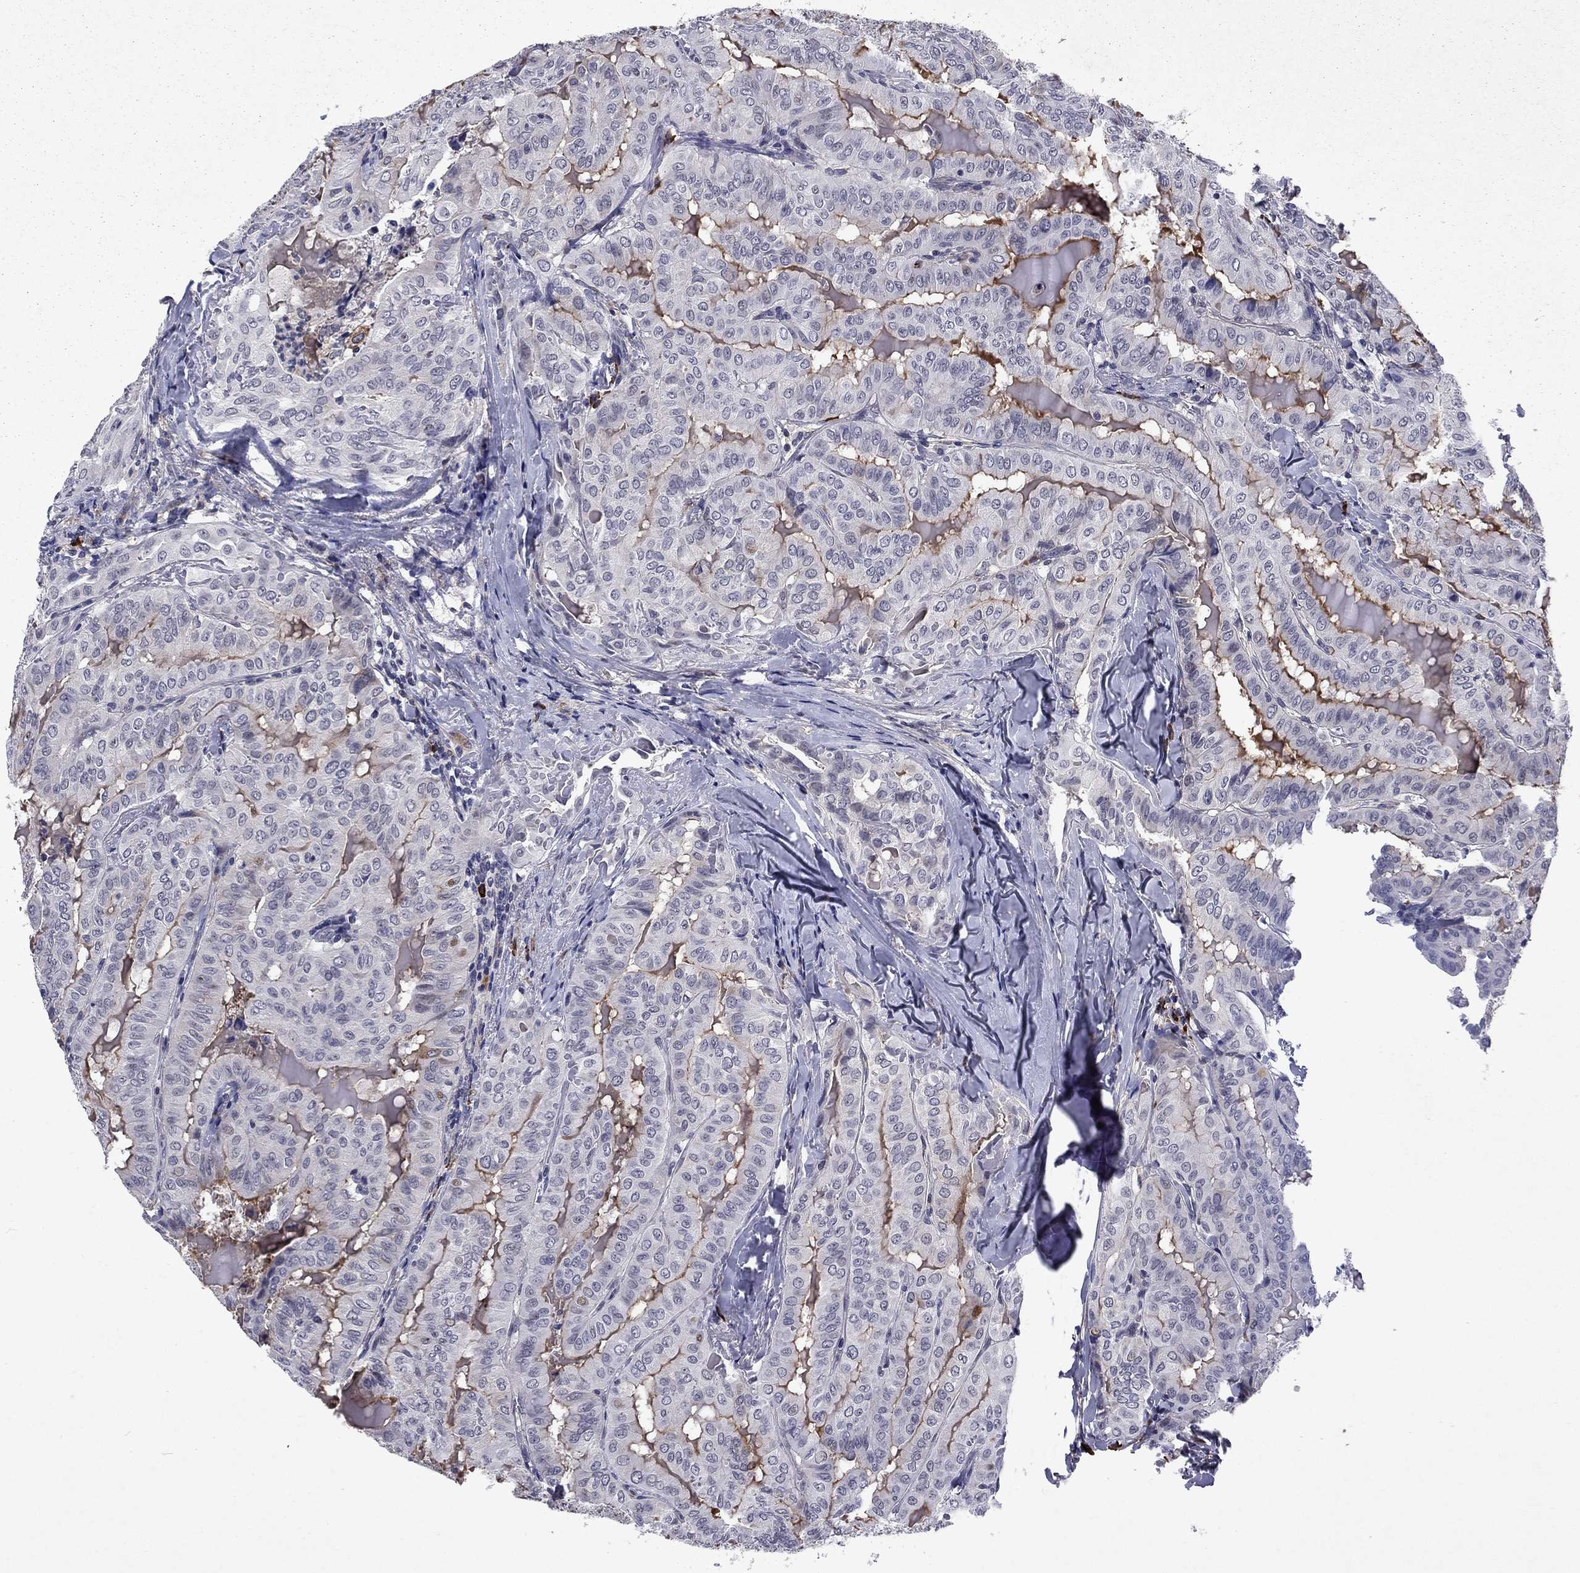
{"staining": {"intensity": "negative", "quantity": "none", "location": "none"}, "tissue": "thyroid cancer", "cell_type": "Tumor cells", "image_type": "cancer", "snomed": [{"axis": "morphology", "description": "Papillary adenocarcinoma, NOS"}, {"axis": "topography", "description": "Thyroid gland"}], "caption": "The histopathology image displays no staining of tumor cells in thyroid cancer (papillary adenocarcinoma). Nuclei are stained in blue.", "gene": "ECM1", "patient": {"sex": "female", "age": 68}}